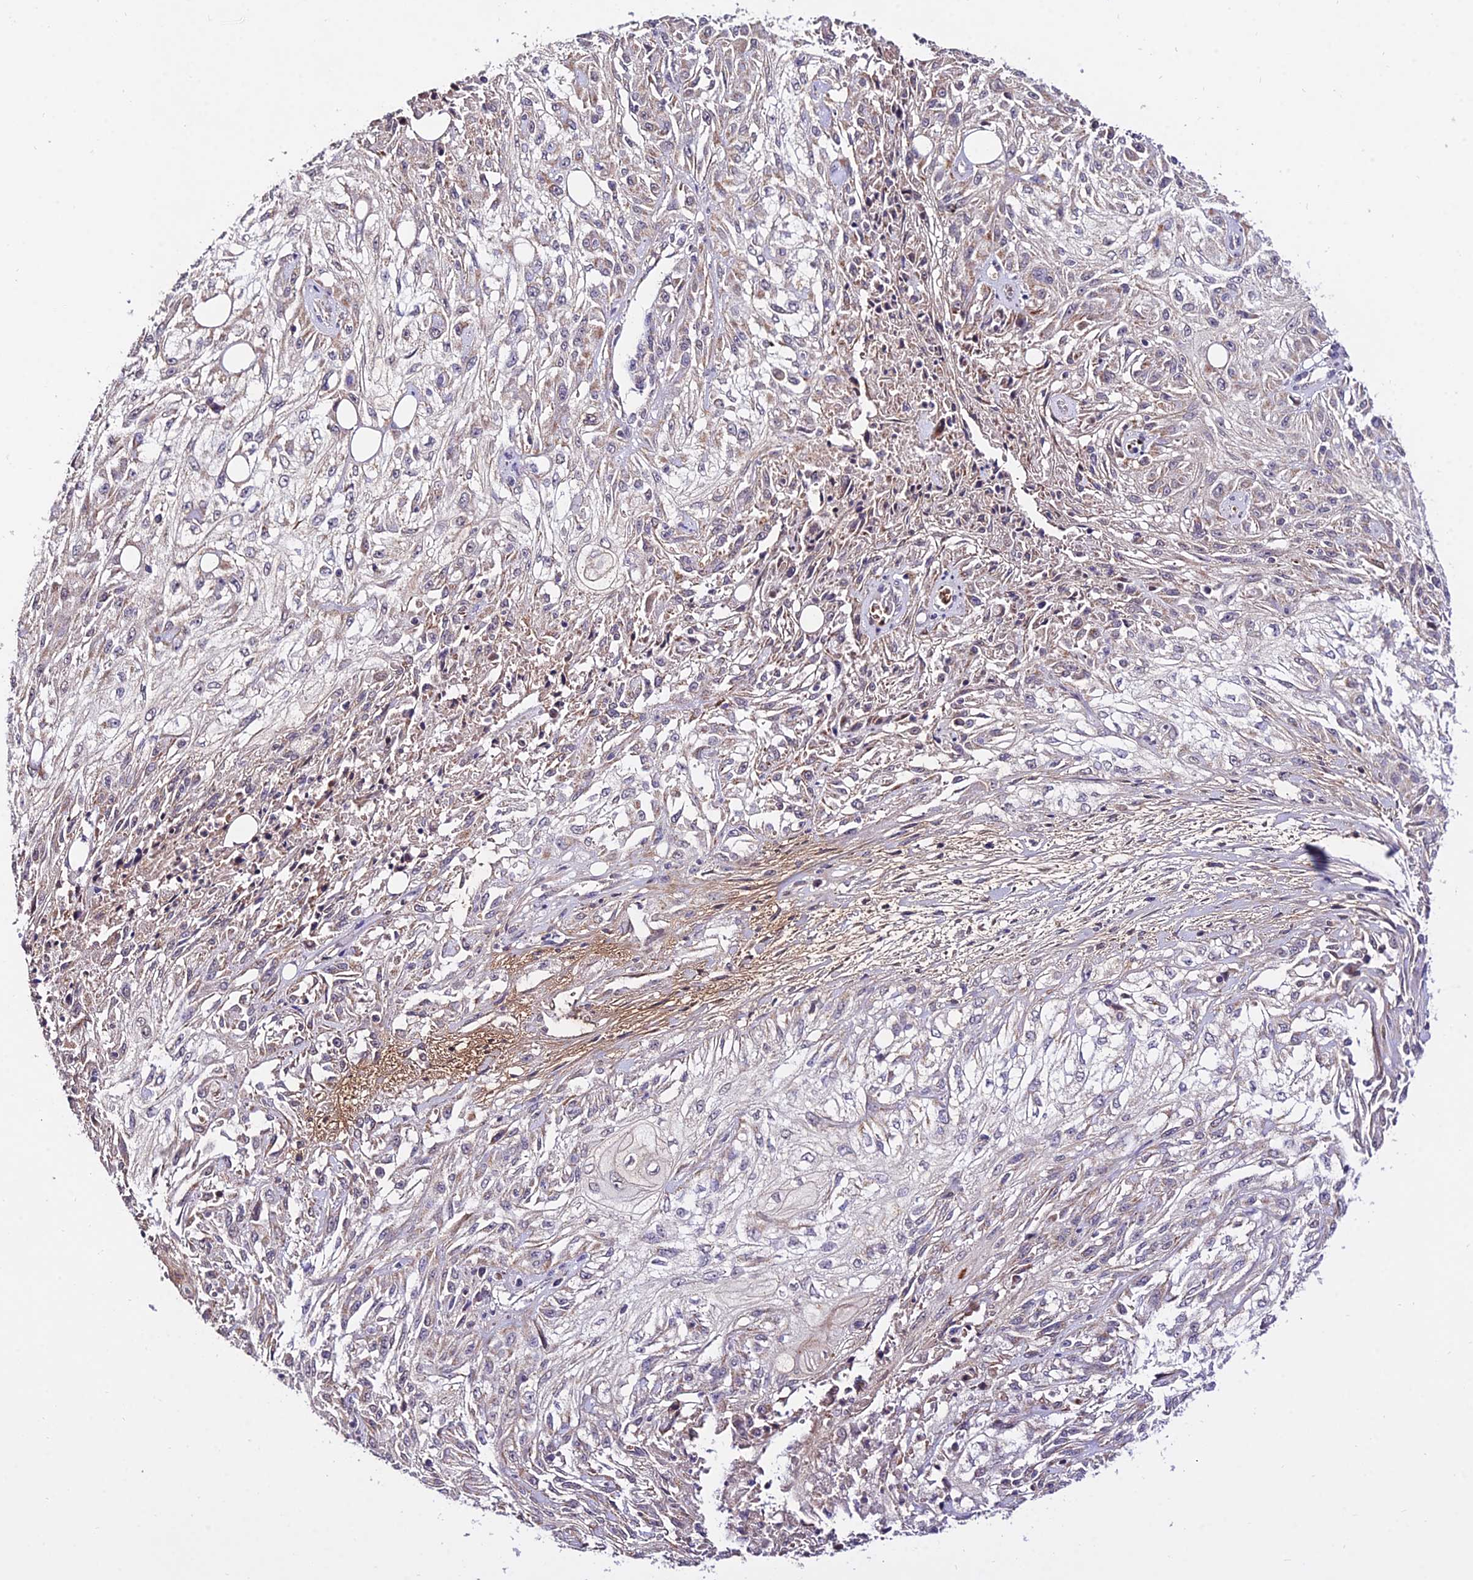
{"staining": {"intensity": "weak", "quantity": "<25%", "location": "cytoplasmic/membranous"}, "tissue": "skin cancer", "cell_type": "Tumor cells", "image_type": "cancer", "snomed": [{"axis": "morphology", "description": "Squamous cell carcinoma, NOS"}, {"axis": "morphology", "description": "Squamous cell carcinoma, metastatic, NOS"}, {"axis": "topography", "description": "Skin"}, {"axis": "topography", "description": "Lymph node"}], "caption": "Immunohistochemical staining of human skin metastatic squamous cell carcinoma reveals no significant positivity in tumor cells.", "gene": "WDR5B", "patient": {"sex": "male", "age": 75}}